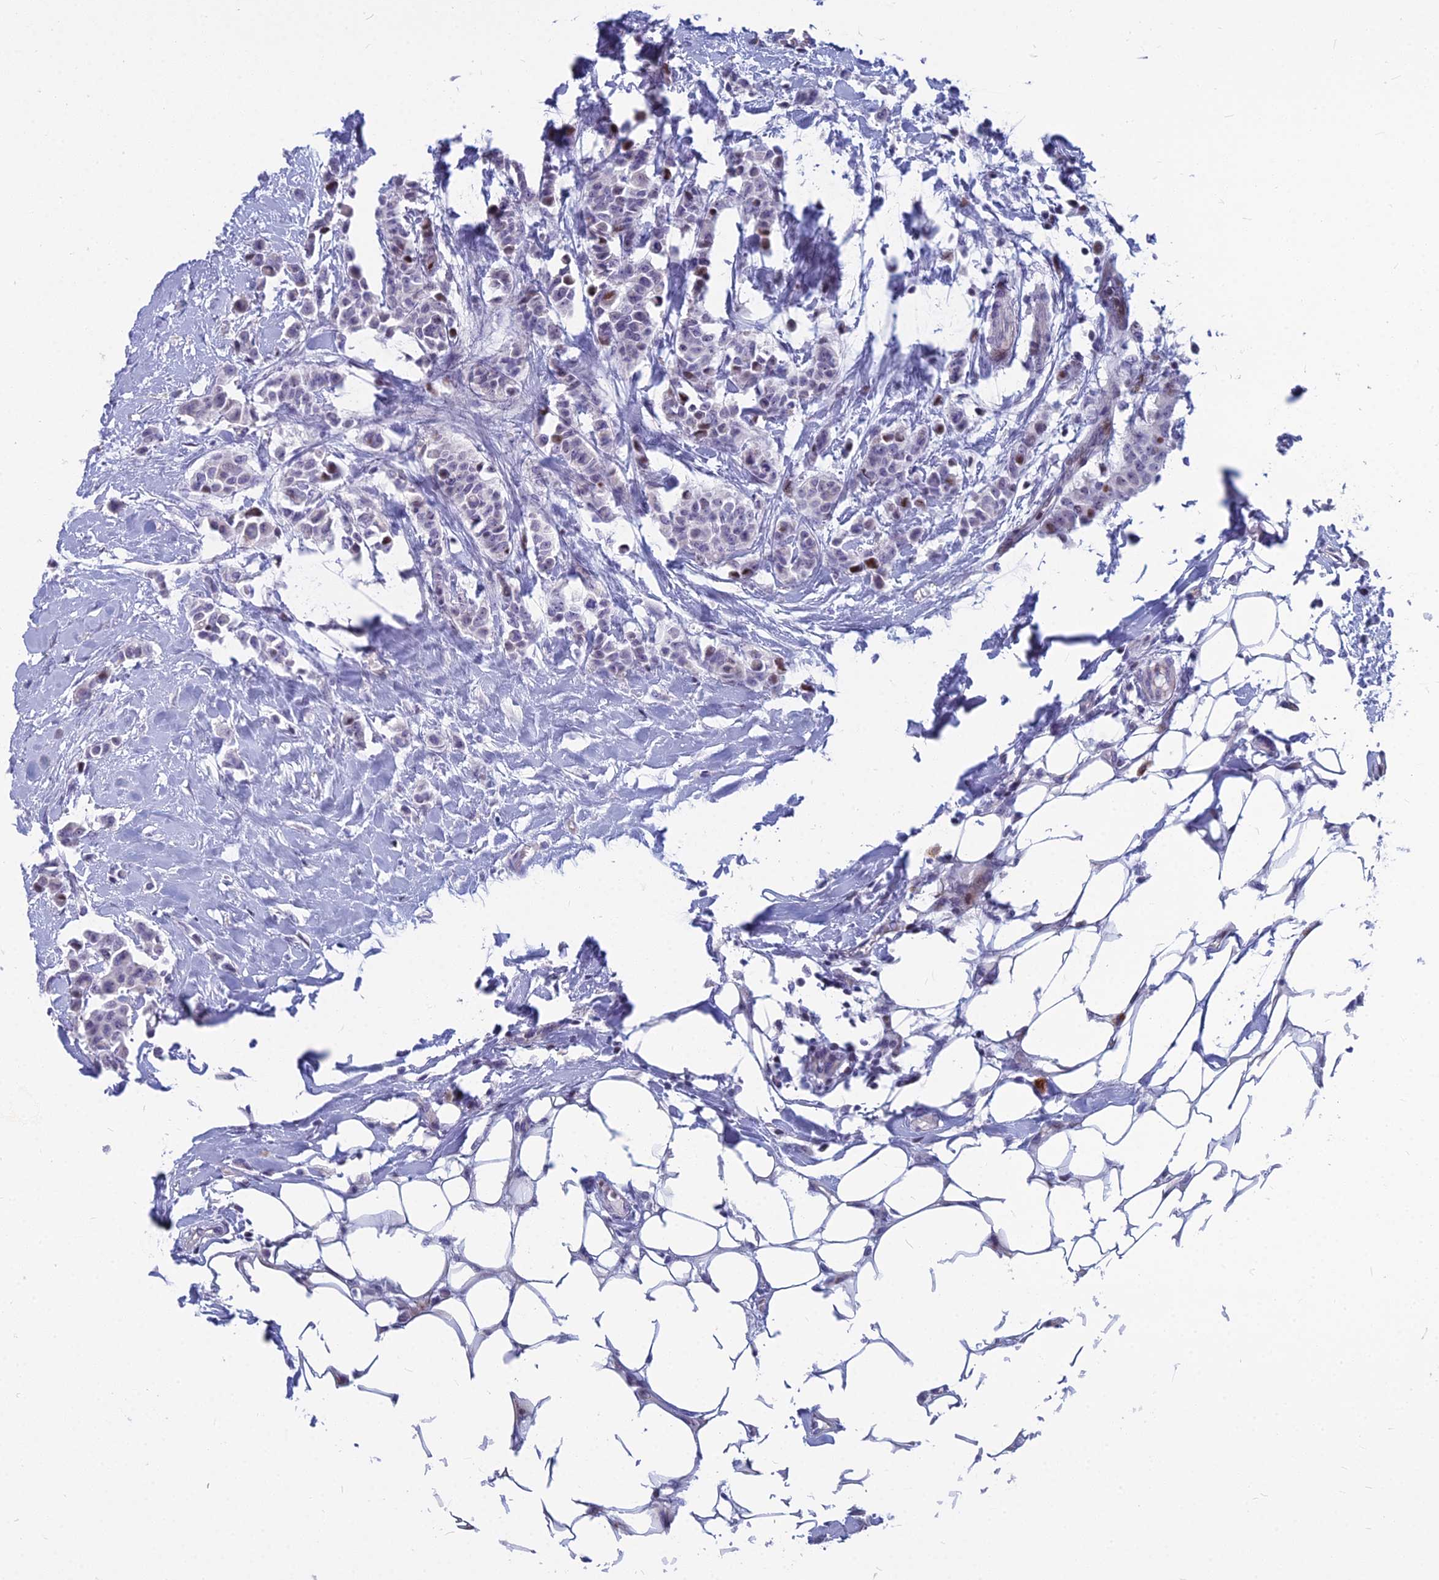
{"staining": {"intensity": "moderate", "quantity": "<25%", "location": "nuclear"}, "tissue": "breast cancer", "cell_type": "Tumor cells", "image_type": "cancer", "snomed": [{"axis": "morphology", "description": "Duct carcinoma"}, {"axis": "topography", "description": "Breast"}], "caption": "DAB immunohistochemical staining of human breast cancer reveals moderate nuclear protein expression in about <25% of tumor cells.", "gene": "MYBPC2", "patient": {"sex": "female", "age": 40}}